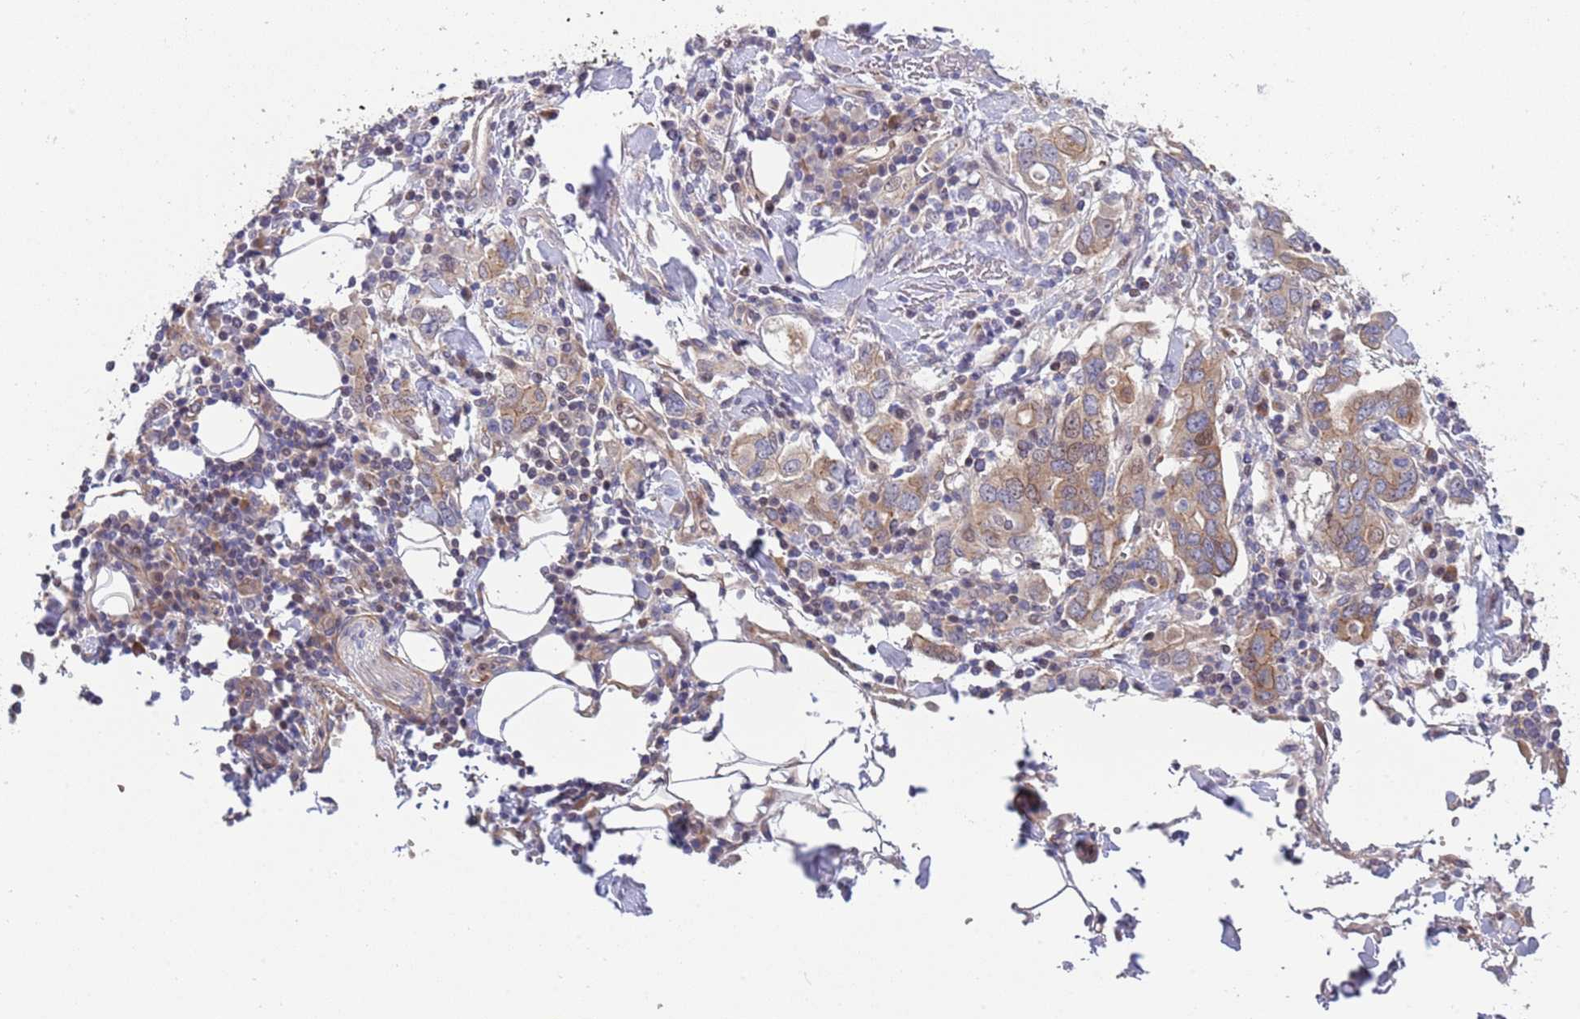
{"staining": {"intensity": "moderate", "quantity": ">75%", "location": "cytoplasmic/membranous"}, "tissue": "stomach cancer", "cell_type": "Tumor cells", "image_type": "cancer", "snomed": [{"axis": "morphology", "description": "Adenocarcinoma, NOS"}, {"axis": "topography", "description": "Stomach, upper"}, {"axis": "topography", "description": "Stomach"}], "caption": "Stomach cancer stained for a protein displays moderate cytoplasmic/membranous positivity in tumor cells.", "gene": "ITGB6", "patient": {"sex": "male", "age": 62}}